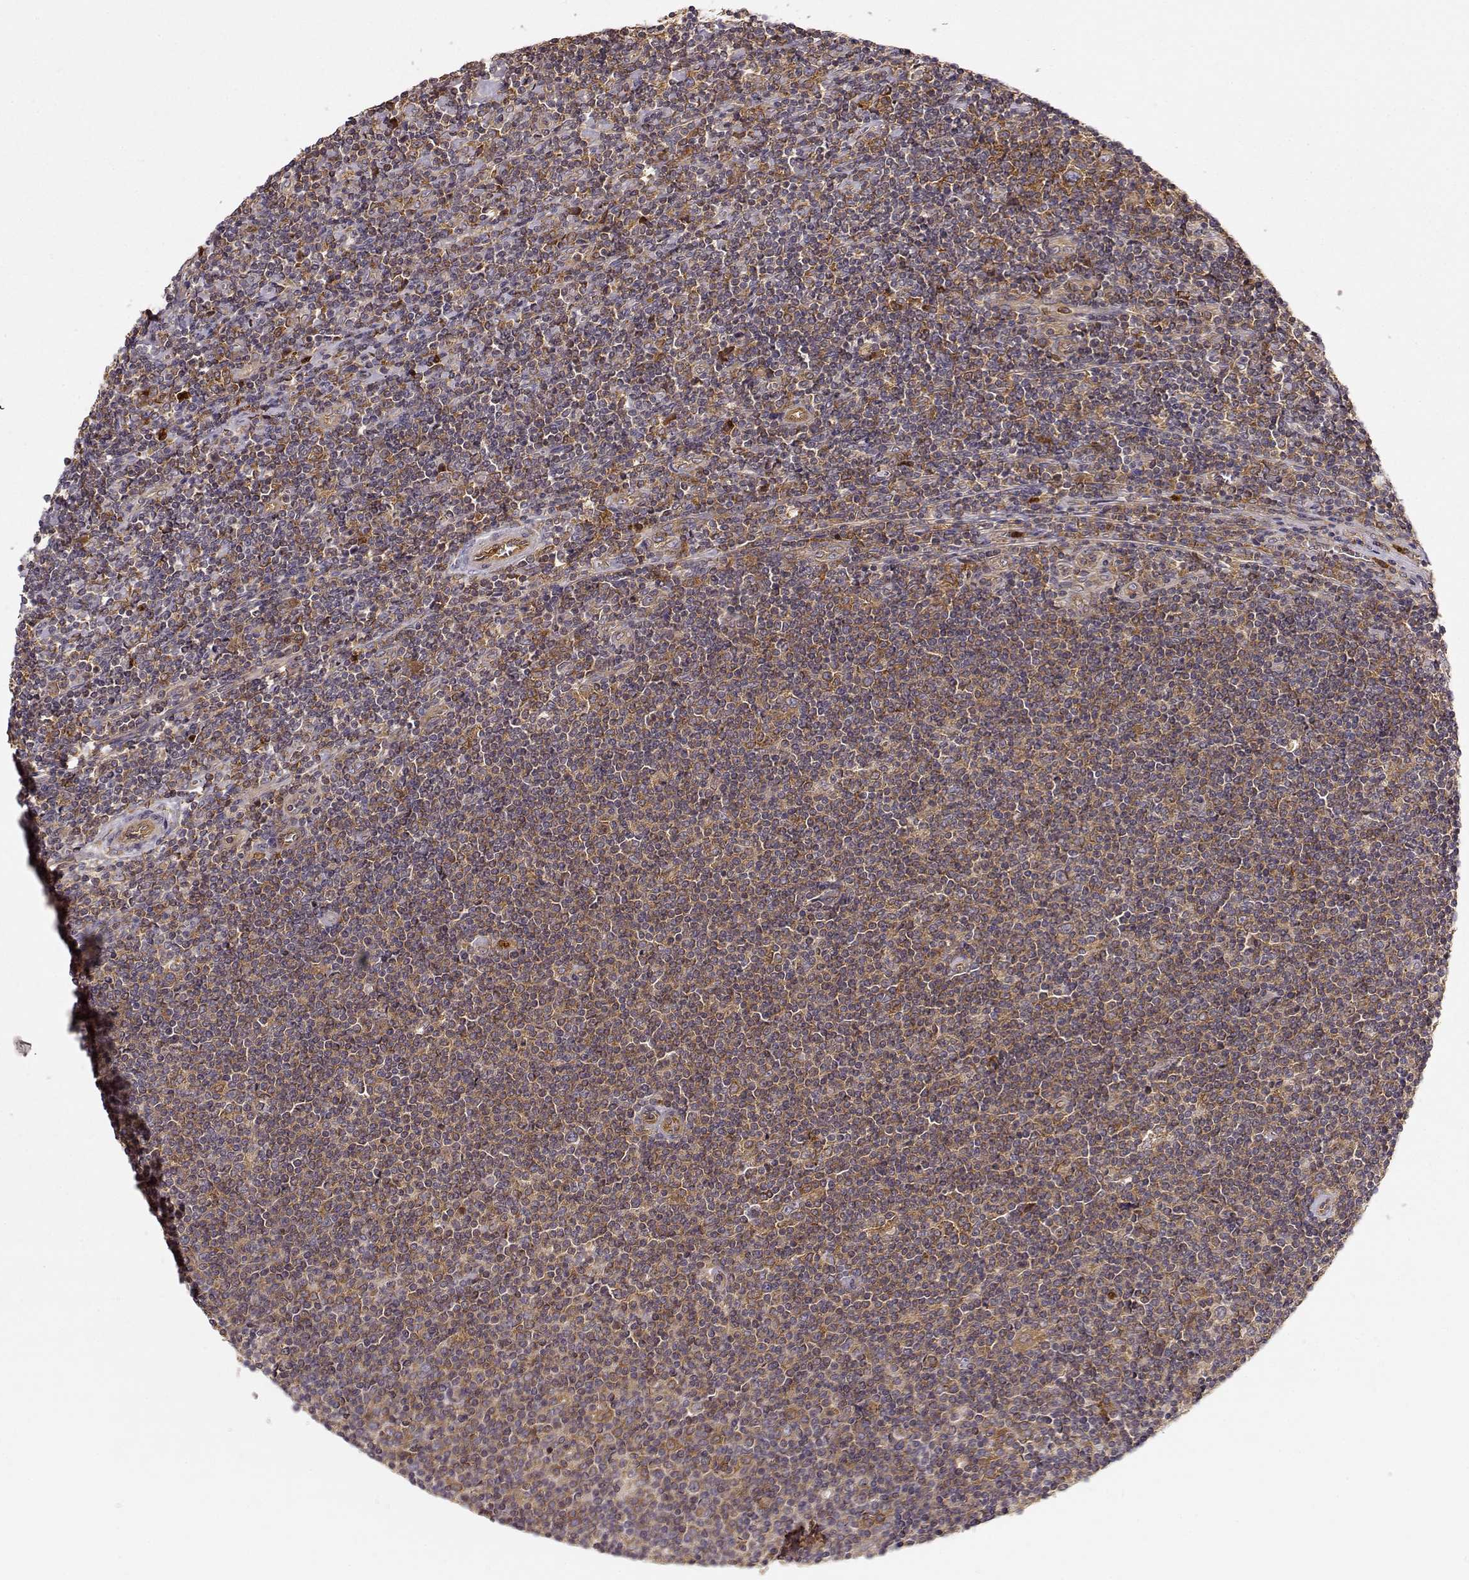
{"staining": {"intensity": "weak", "quantity": ">75%", "location": "cytoplasmic/membranous"}, "tissue": "lymphoma", "cell_type": "Tumor cells", "image_type": "cancer", "snomed": [{"axis": "morphology", "description": "Hodgkin's disease, NOS"}, {"axis": "topography", "description": "Lymph node"}], "caption": "Lymphoma stained with DAB (3,3'-diaminobenzidine) immunohistochemistry demonstrates low levels of weak cytoplasmic/membranous staining in about >75% of tumor cells. (IHC, brightfield microscopy, high magnification).", "gene": "ARHGEF2", "patient": {"sex": "male", "age": 40}}